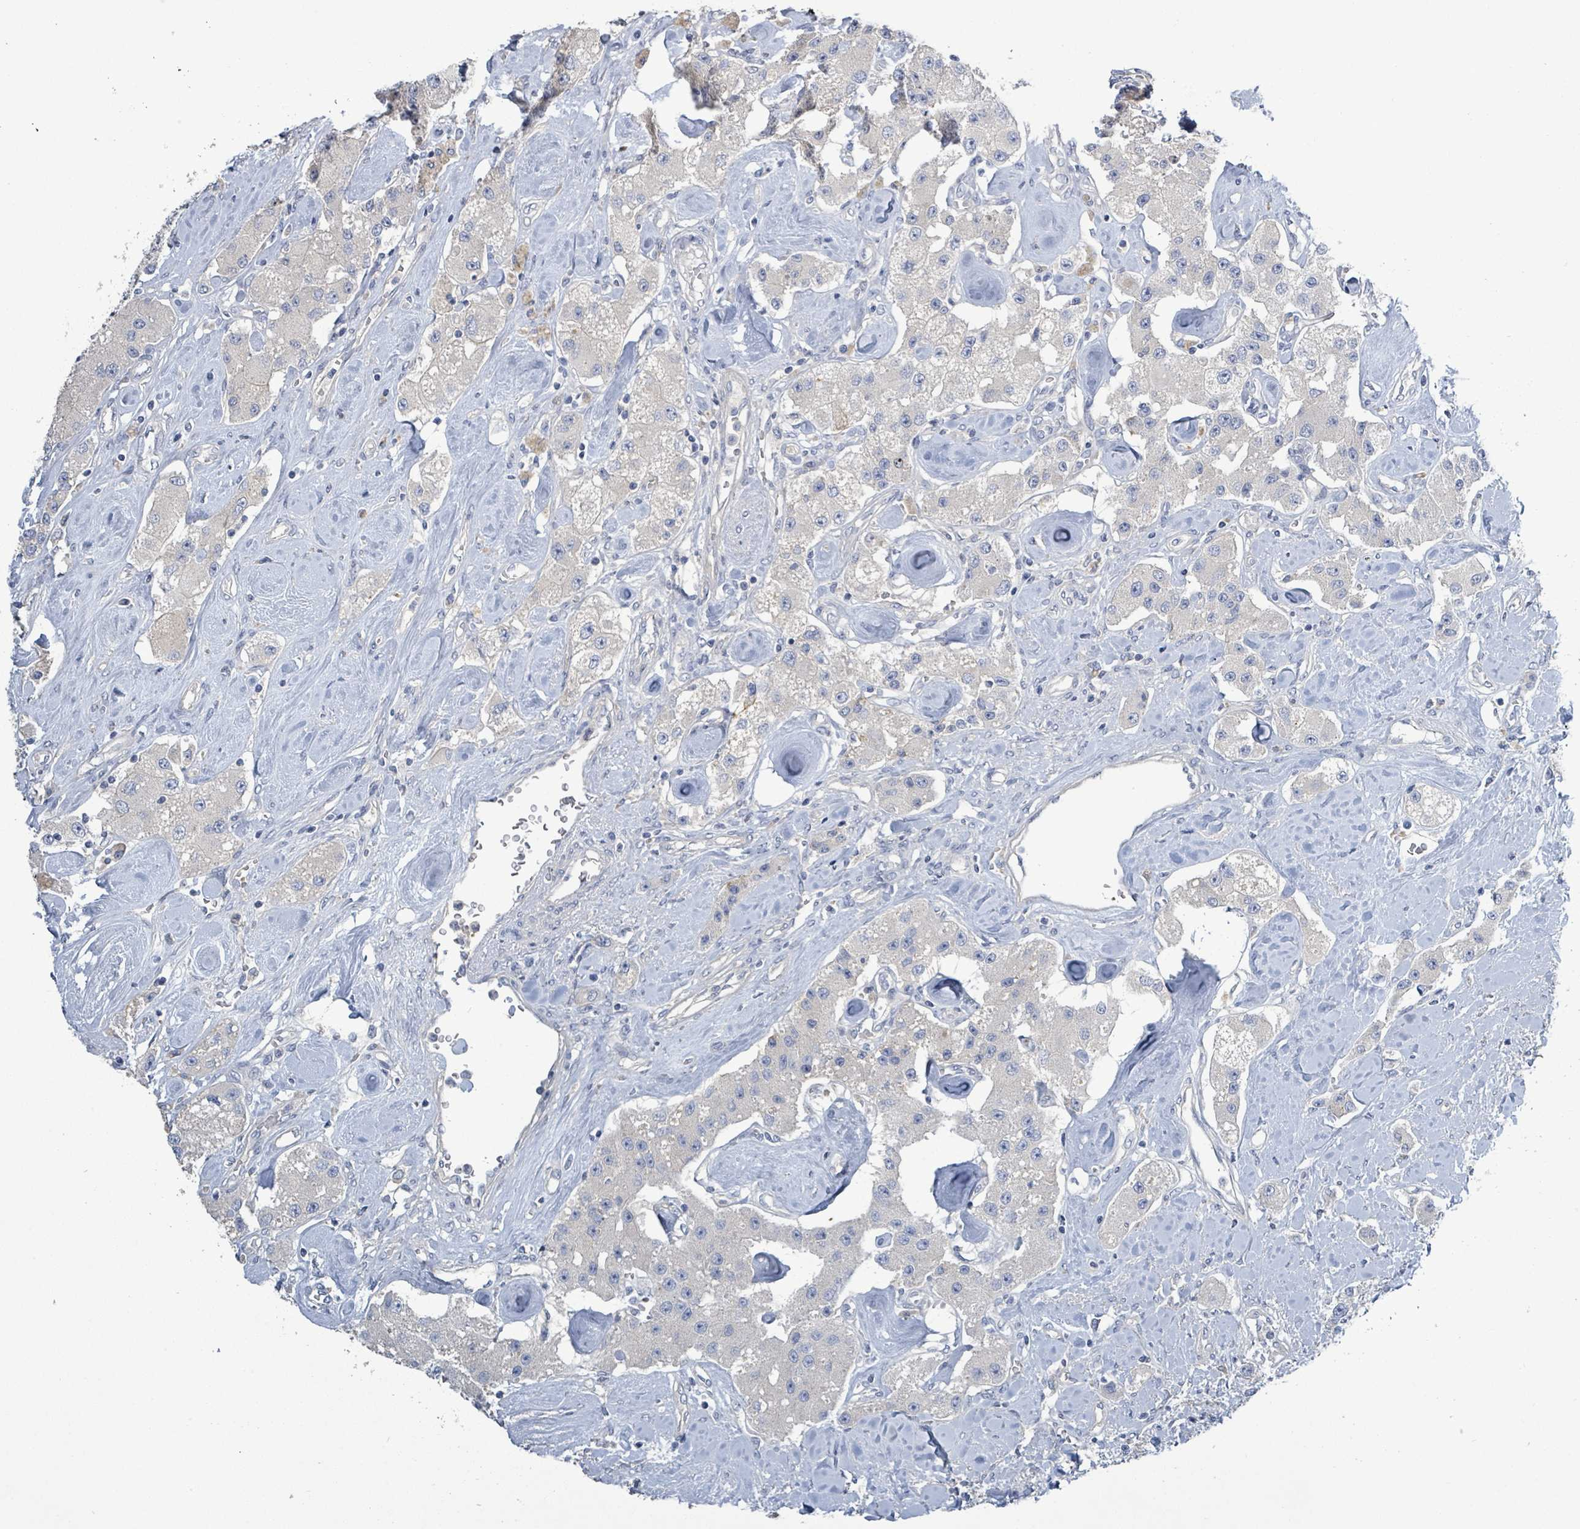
{"staining": {"intensity": "negative", "quantity": "none", "location": "none"}, "tissue": "carcinoid", "cell_type": "Tumor cells", "image_type": "cancer", "snomed": [{"axis": "morphology", "description": "Carcinoid, malignant, NOS"}, {"axis": "topography", "description": "Pancreas"}], "caption": "High magnification brightfield microscopy of carcinoid stained with DAB (3,3'-diaminobenzidine) (brown) and counterstained with hematoxylin (blue): tumor cells show no significant staining.", "gene": "KRAS", "patient": {"sex": "male", "age": 41}}